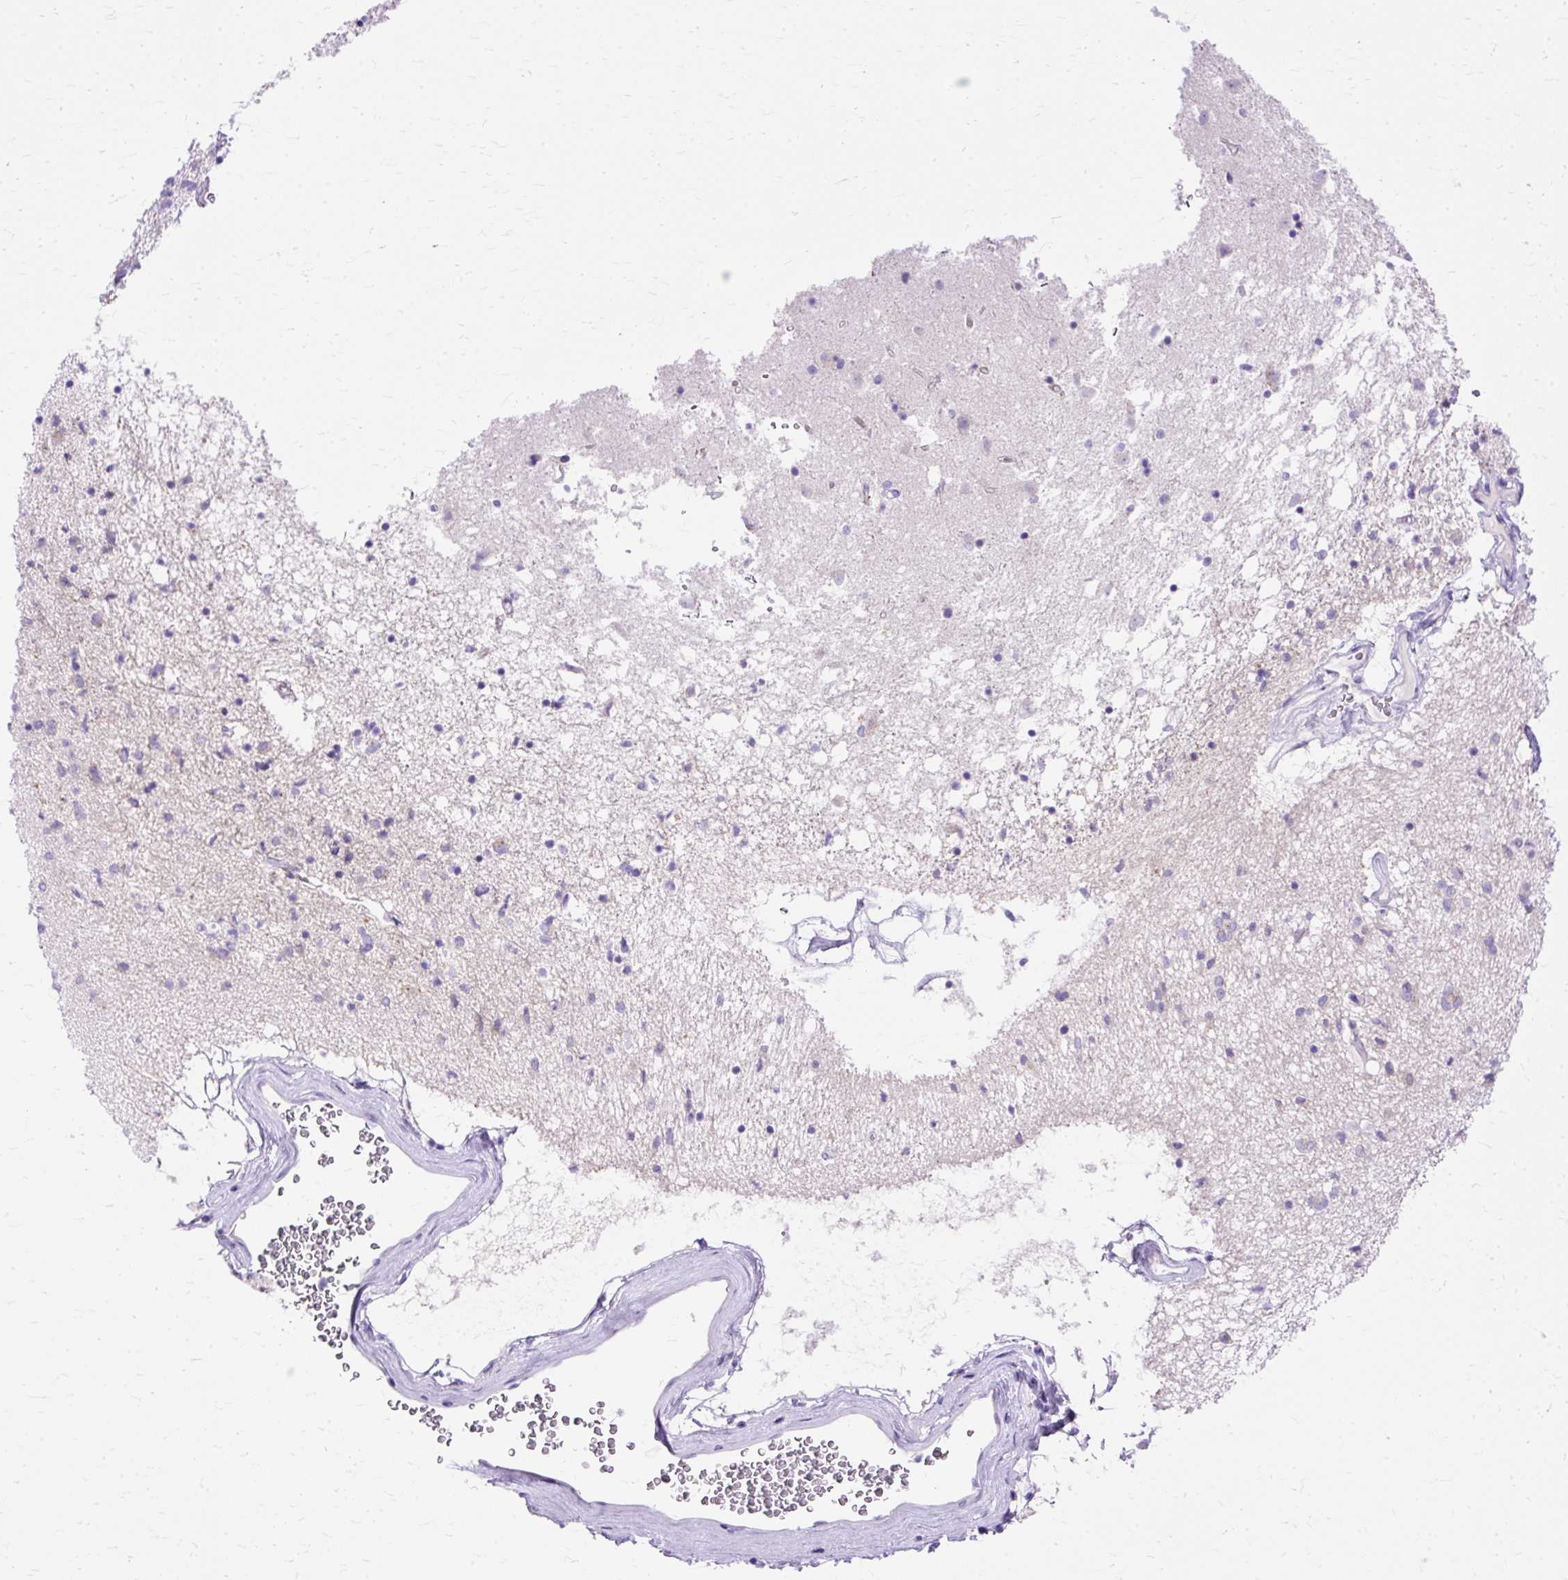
{"staining": {"intensity": "negative", "quantity": "none", "location": "none"}, "tissue": "caudate", "cell_type": "Glial cells", "image_type": "normal", "snomed": [{"axis": "morphology", "description": "Normal tissue, NOS"}, {"axis": "topography", "description": "Lateral ventricle wall"}], "caption": "There is no significant positivity in glial cells of caudate. (IHC, brightfield microscopy, high magnification).", "gene": "MYO6", "patient": {"sex": "male", "age": 58}}